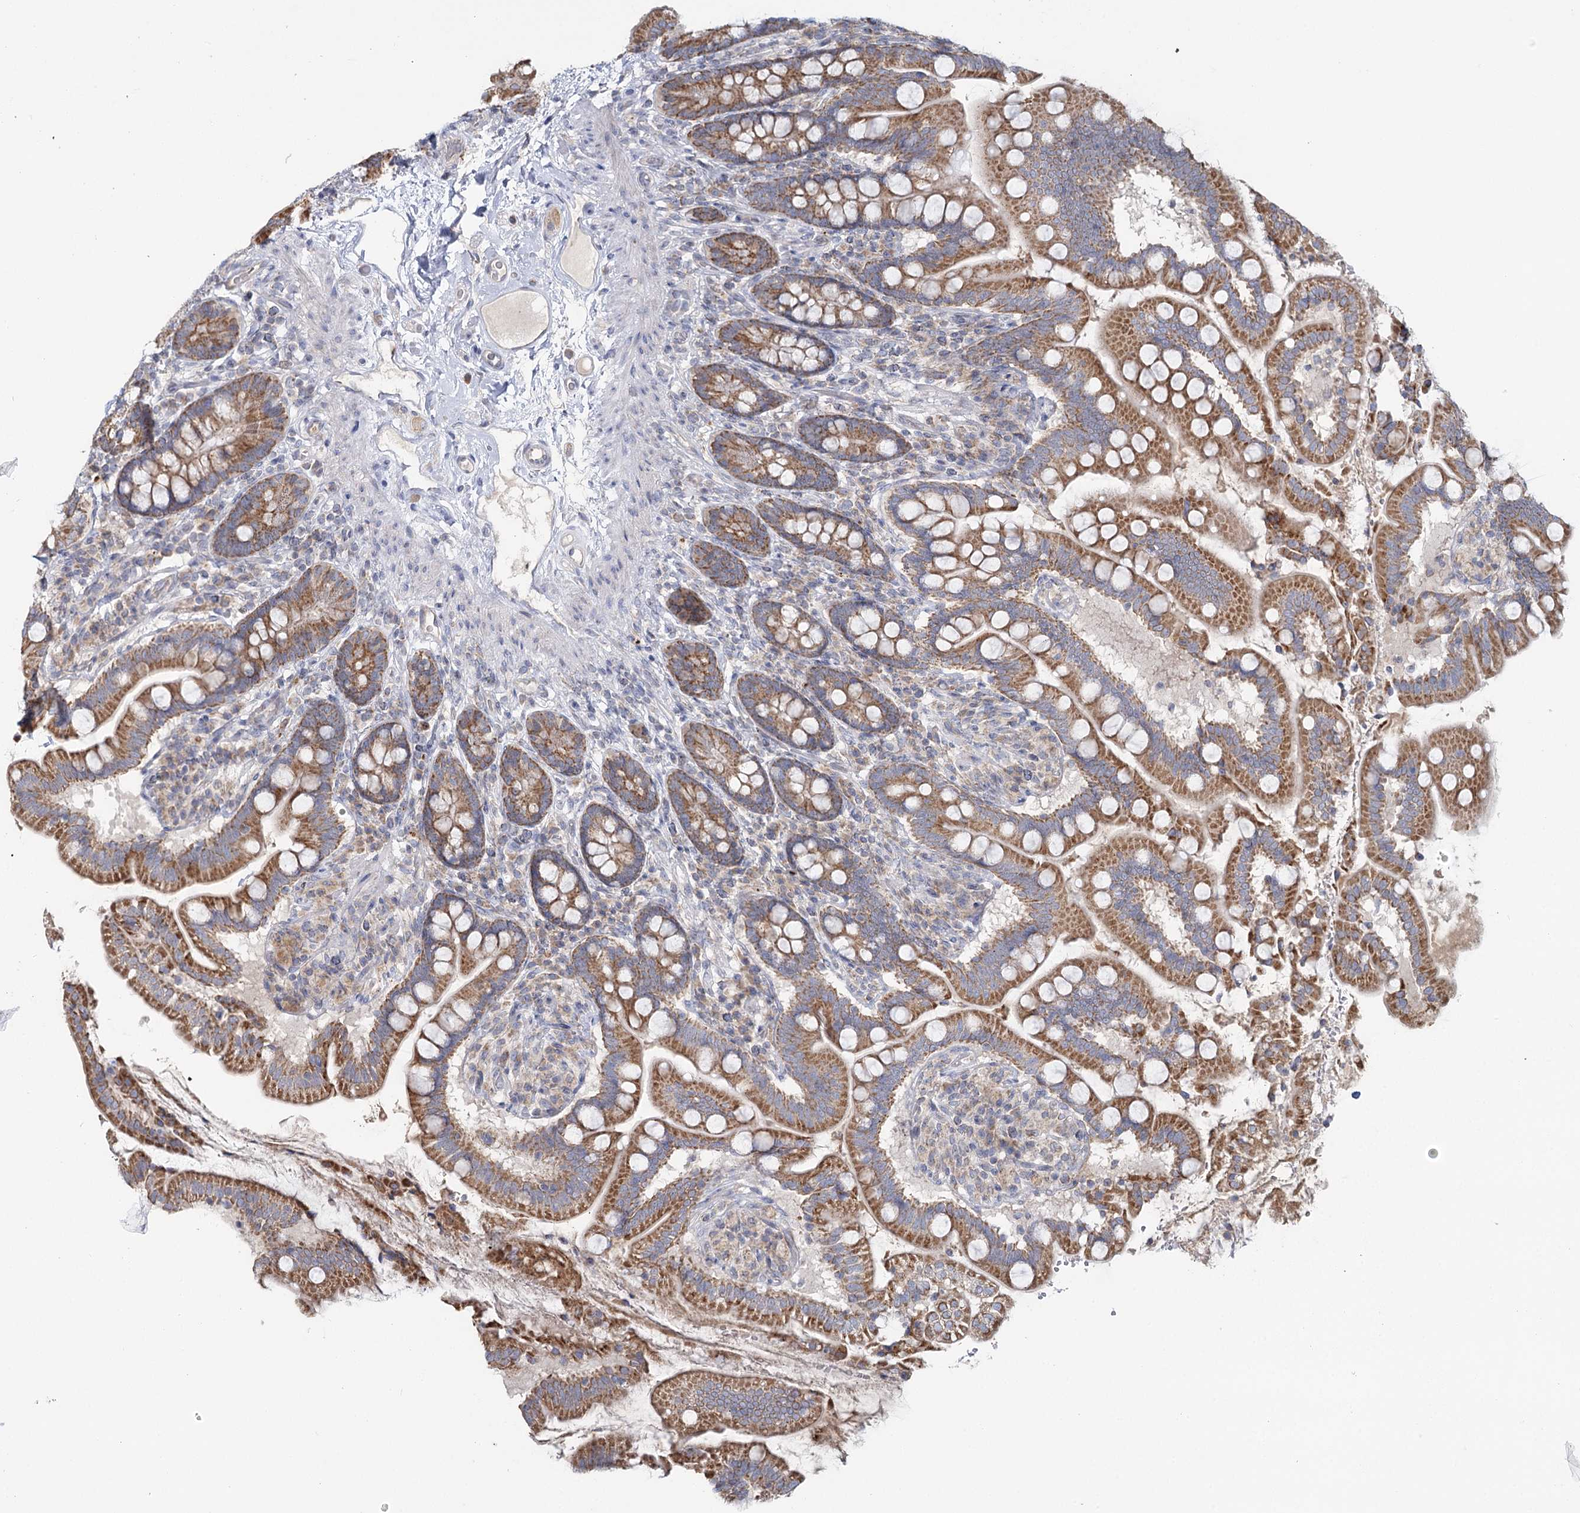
{"staining": {"intensity": "moderate", "quantity": ">75%", "location": "cytoplasmic/membranous"}, "tissue": "small intestine", "cell_type": "Glandular cells", "image_type": "normal", "snomed": [{"axis": "morphology", "description": "Normal tissue, NOS"}, {"axis": "topography", "description": "Small intestine"}], "caption": "DAB (3,3'-diaminobenzidine) immunohistochemical staining of unremarkable small intestine reveals moderate cytoplasmic/membranous protein positivity in approximately >75% of glandular cells.", "gene": "ACOX2", "patient": {"sex": "female", "age": 64}}